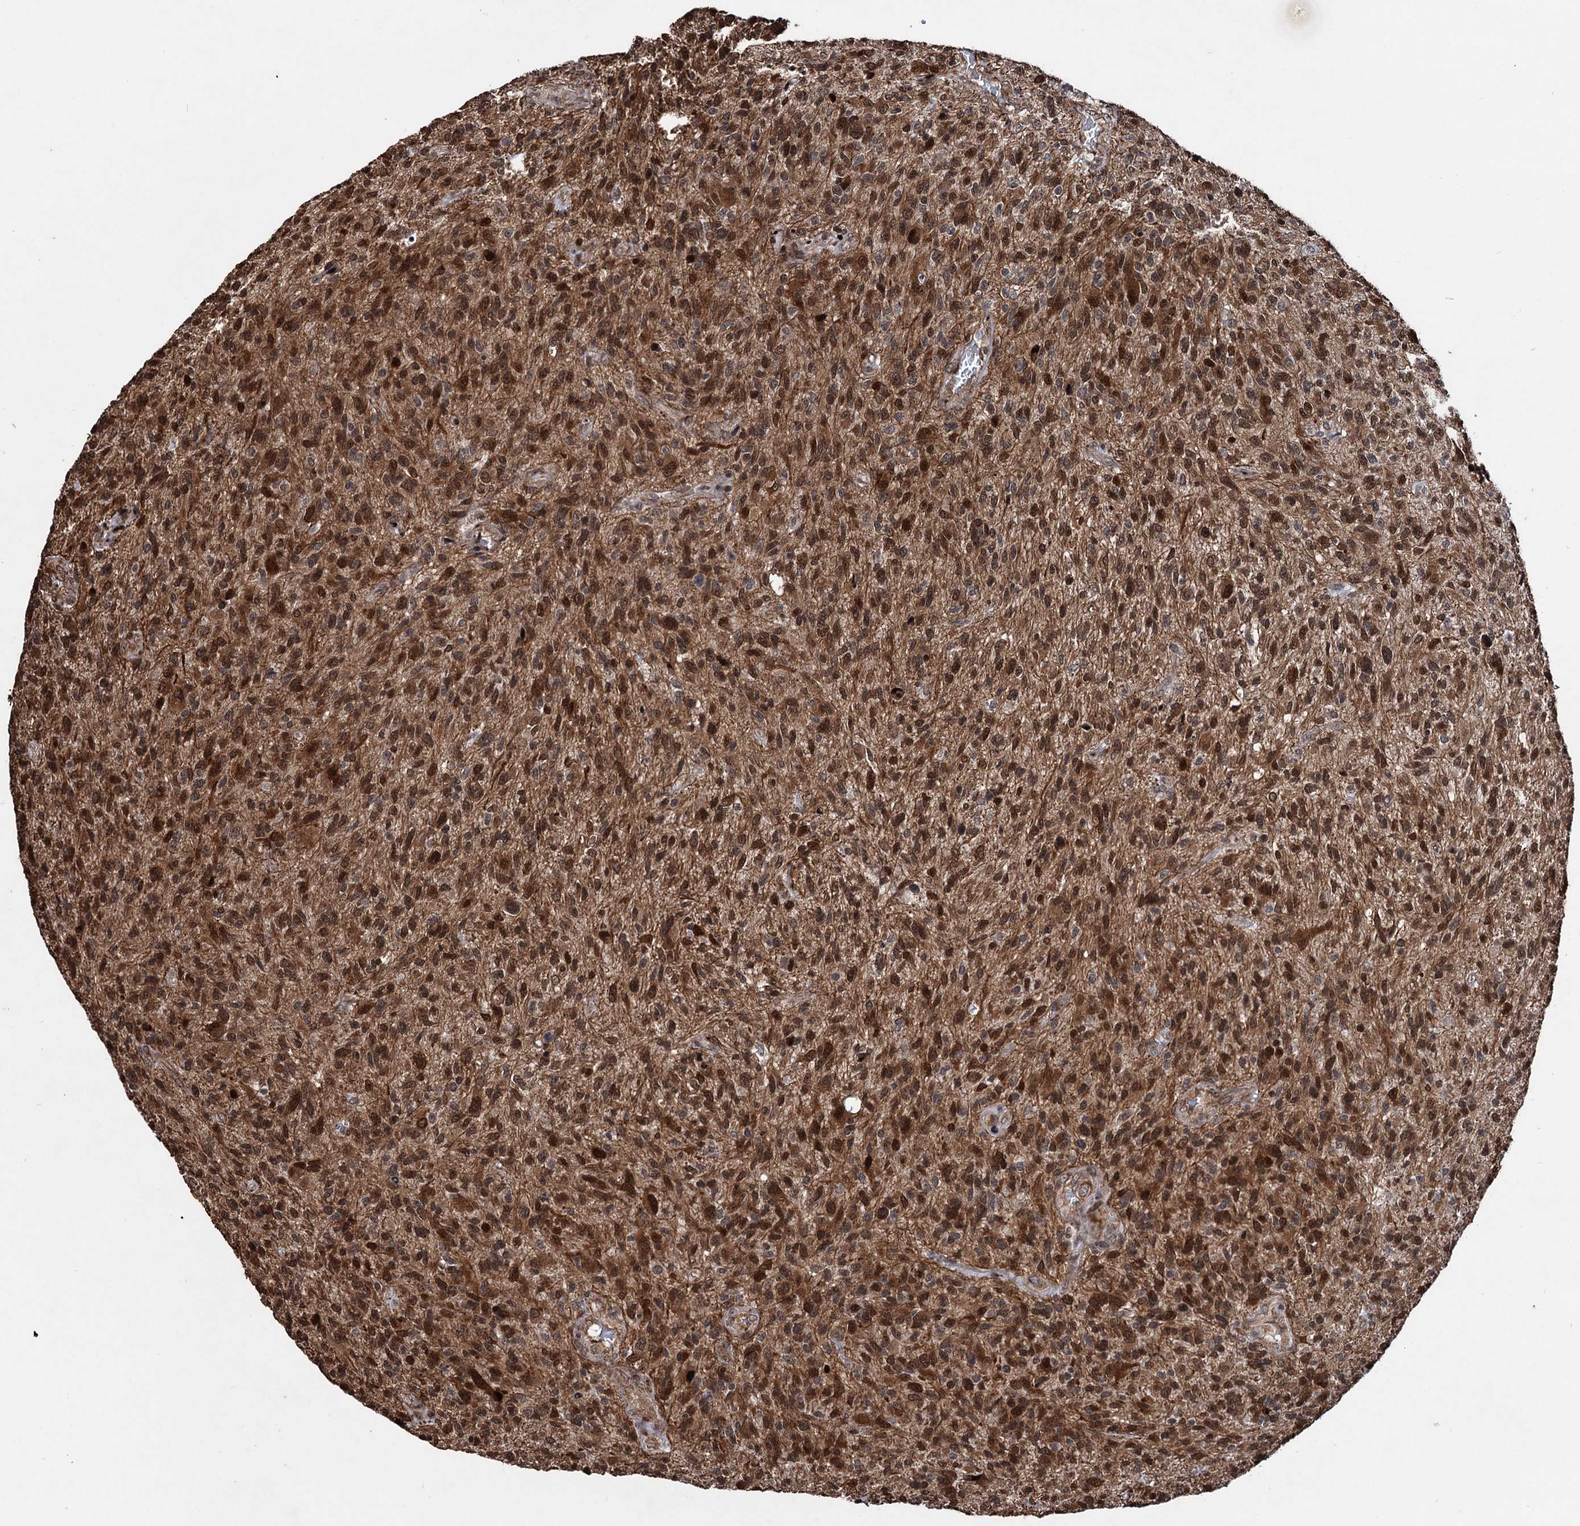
{"staining": {"intensity": "moderate", "quantity": ">75%", "location": "cytoplasmic/membranous,nuclear"}, "tissue": "glioma", "cell_type": "Tumor cells", "image_type": "cancer", "snomed": [{"axis": "morphology", "description": "Glioma, malignant, High grade"}, {"axis": "topography", "description": "Brain"}], "caption": "The image exhibits staining of malignant glioma (high-grade), revealing moderate cytoplasmic/membranous and nuclear protein positivity (brown color) within tumor cells. (DAB (3,3'-diaminobenzidine) = brown stain, brightfield microscopy at high magnification).", "gene": "EYA4", "patient": {"sex": "male", "age": 47}}